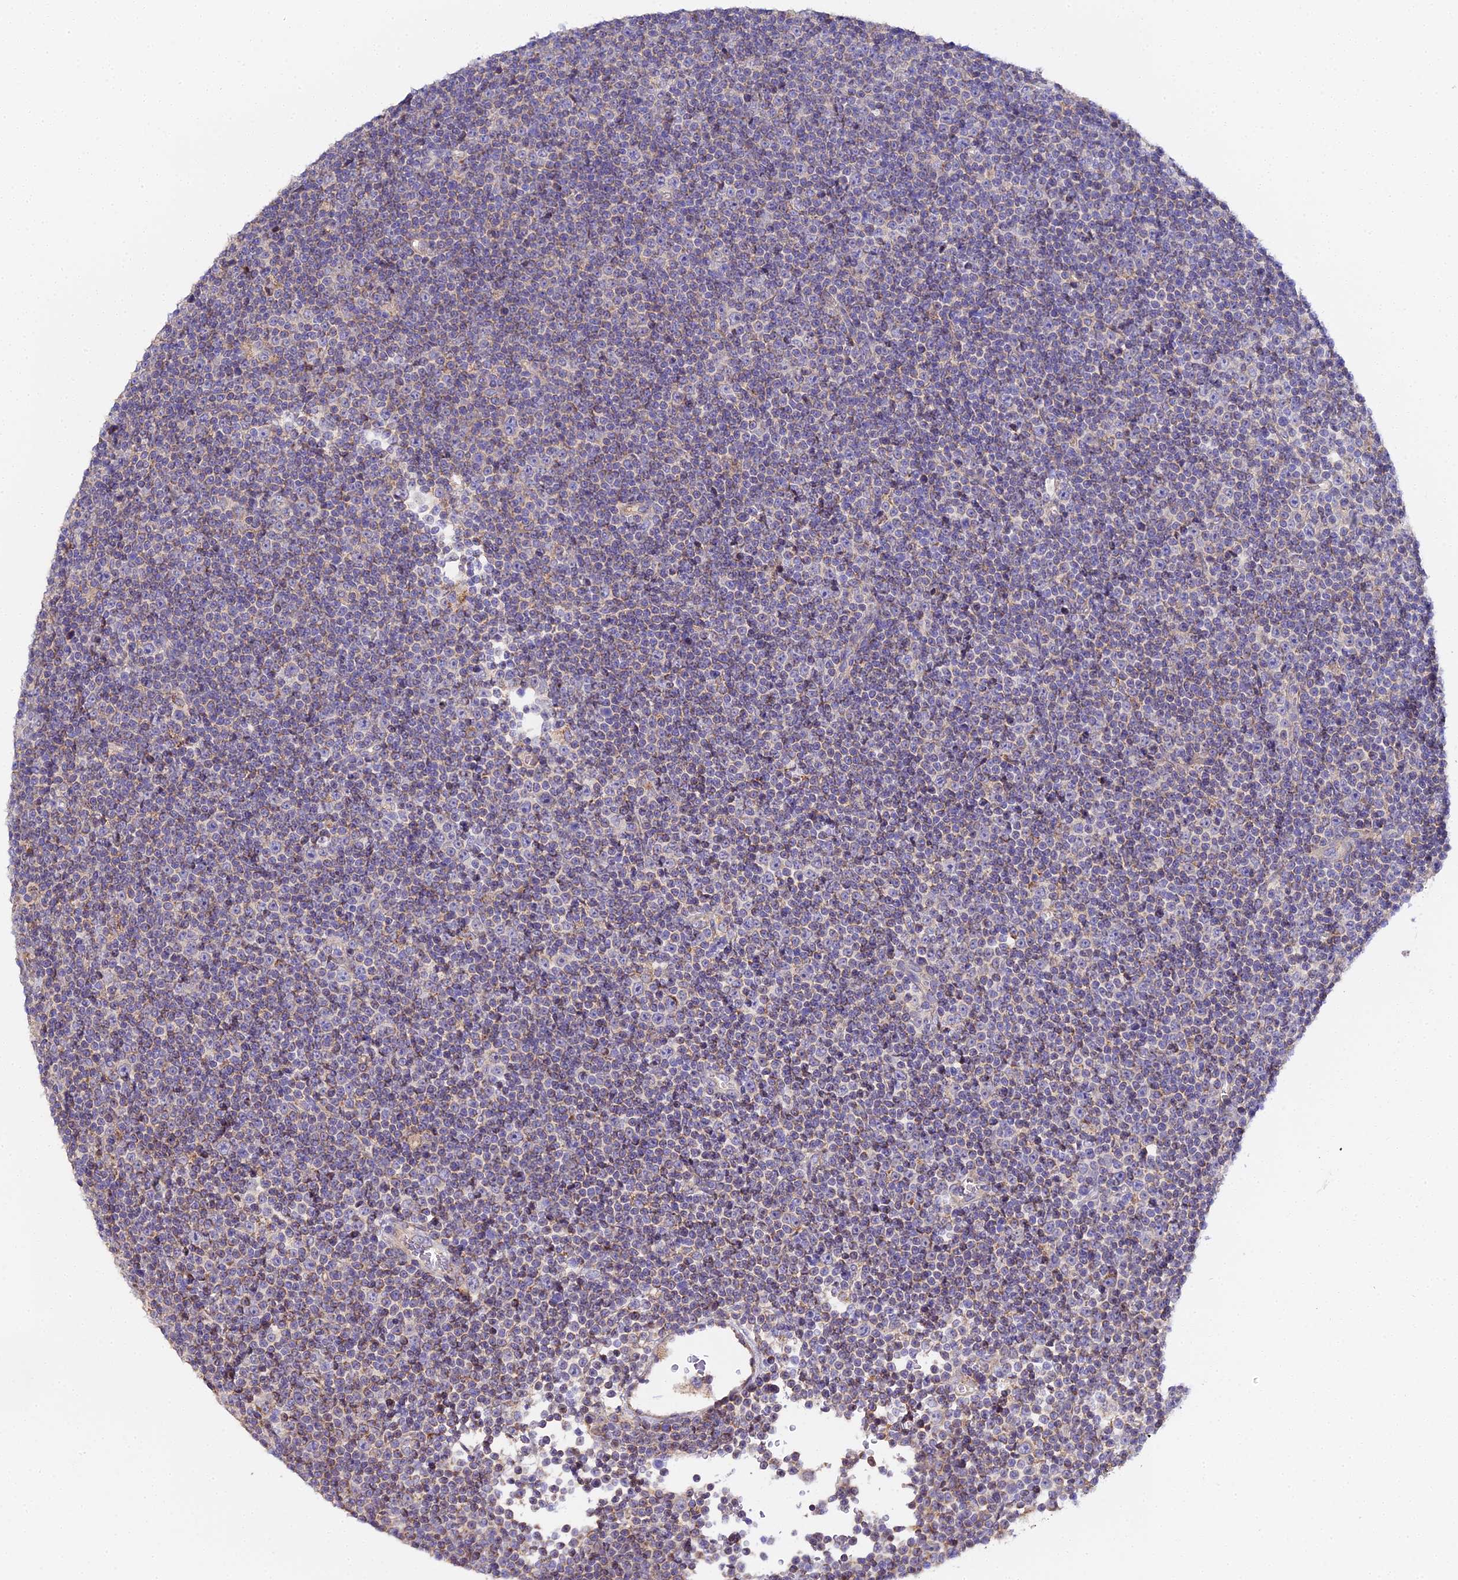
{"staining": {"intensity": "moderate", "quantity": "<25%", "location": "cytoplasmic/membranous"}, "tissue": "lymphoma", "cell_type": "Tumor cells", "image_type": "cancer", "snomed": [{"axis": "morphology", "description": "Malignant lymphoma, non-Hodgkin's type, Low grade"}, {"axis": "topography", "description": "Lymph node"}], "caption": "The image reveals immunohistochemical staining of malignant lymphoma, non-Hodgkin's type (low-grade). There is moderate cytoplasmic/membranous expression is seen in approximately <25% of tumor cells.", "gene": "SCX", "patient": {"sex": "female", "age": 67}}